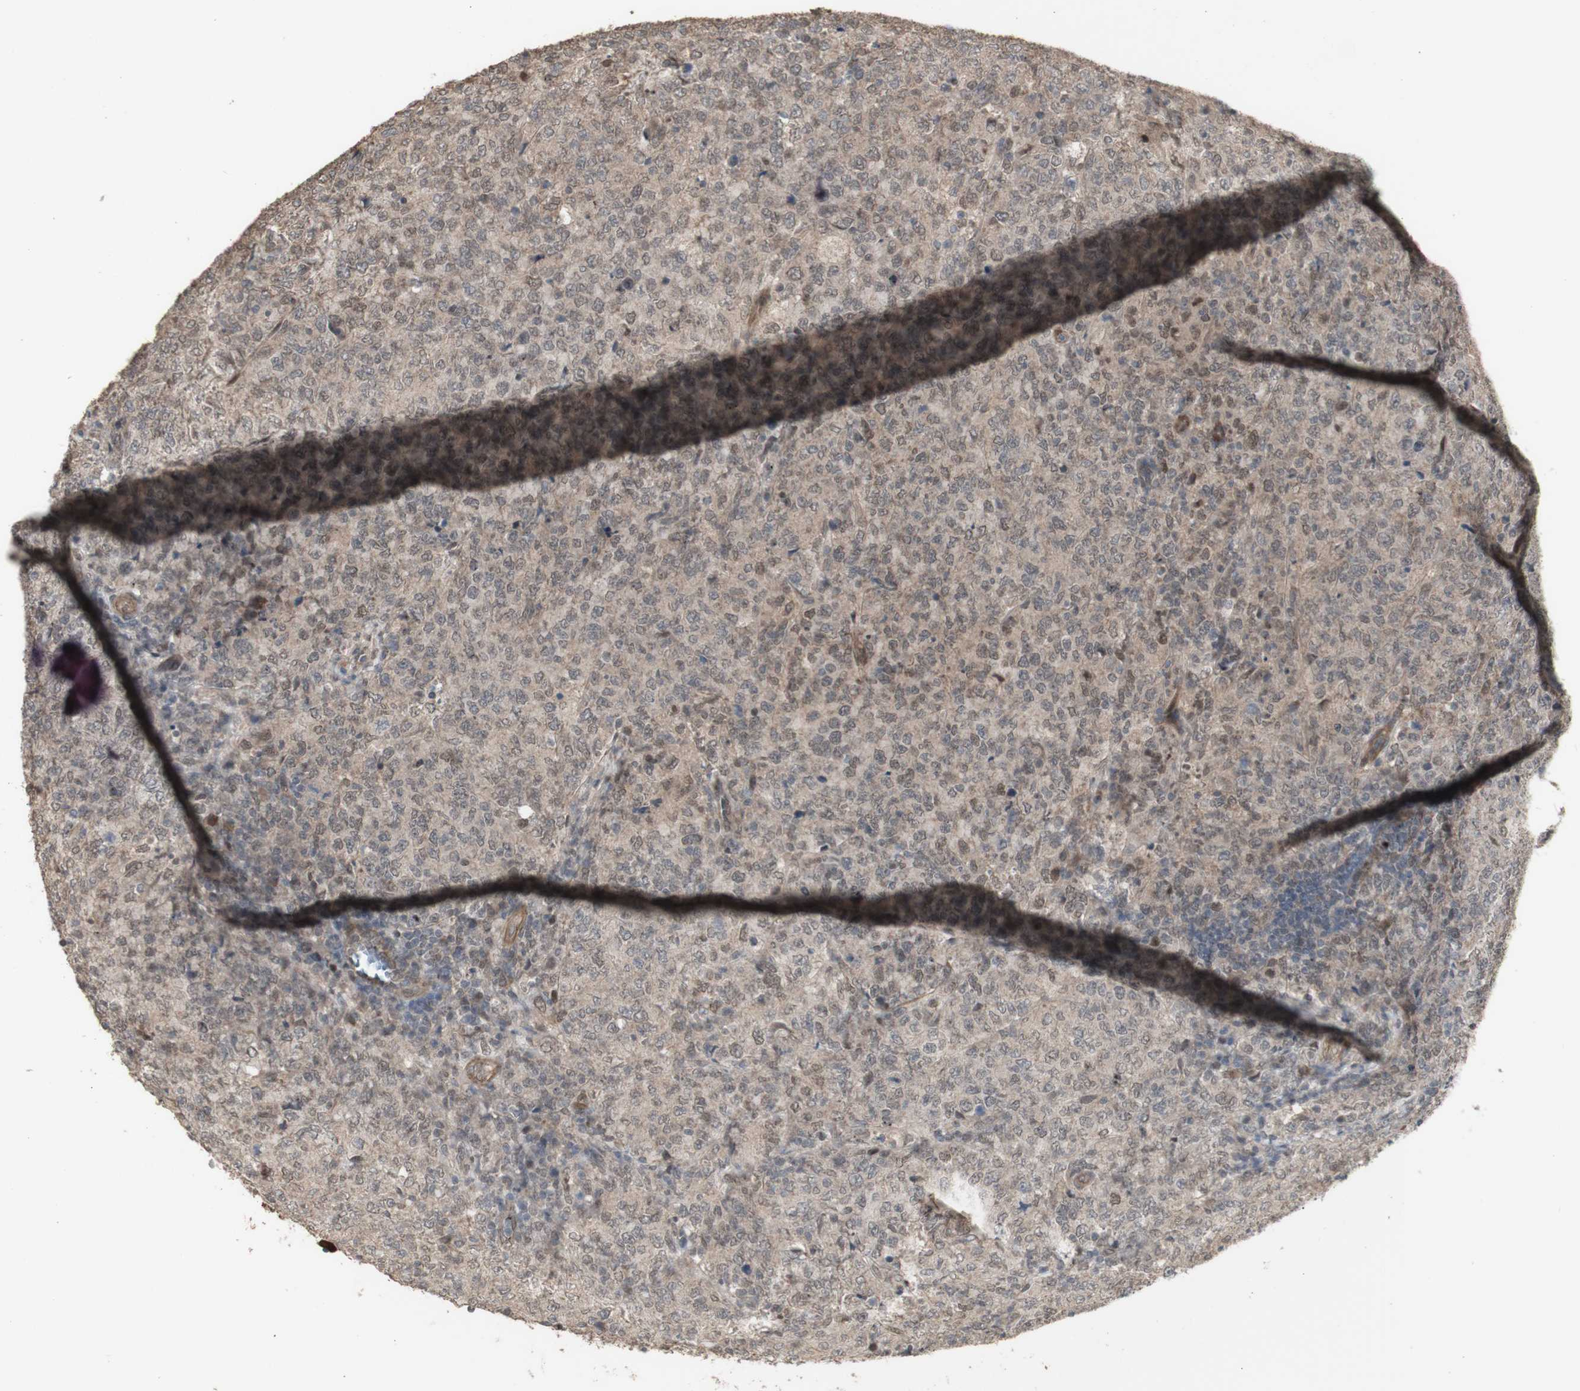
{"staining": {"intensity": "weak", "quantity": ">75%", "location": "cytoplasmic/membranous,nuclear"}, "tissue": "lymphoma", "cell_type": "Tumor cells", "image_type": "cancer", "snomed": [{"axis": "morphology", "description": "Malignant lymphoma, non-Hodgkin's type, High grade"}, {"axis": "topography", "description": "Tonsil"}], "caption": "Immunohistochemical staining of lymphoma exhibits low levels of weak cytoplasmic/membranous and nuclear protein expression in about >75% of tumor cells.", "gene": "ALOX12", "patient": {"sex": "female", "age": 36}}